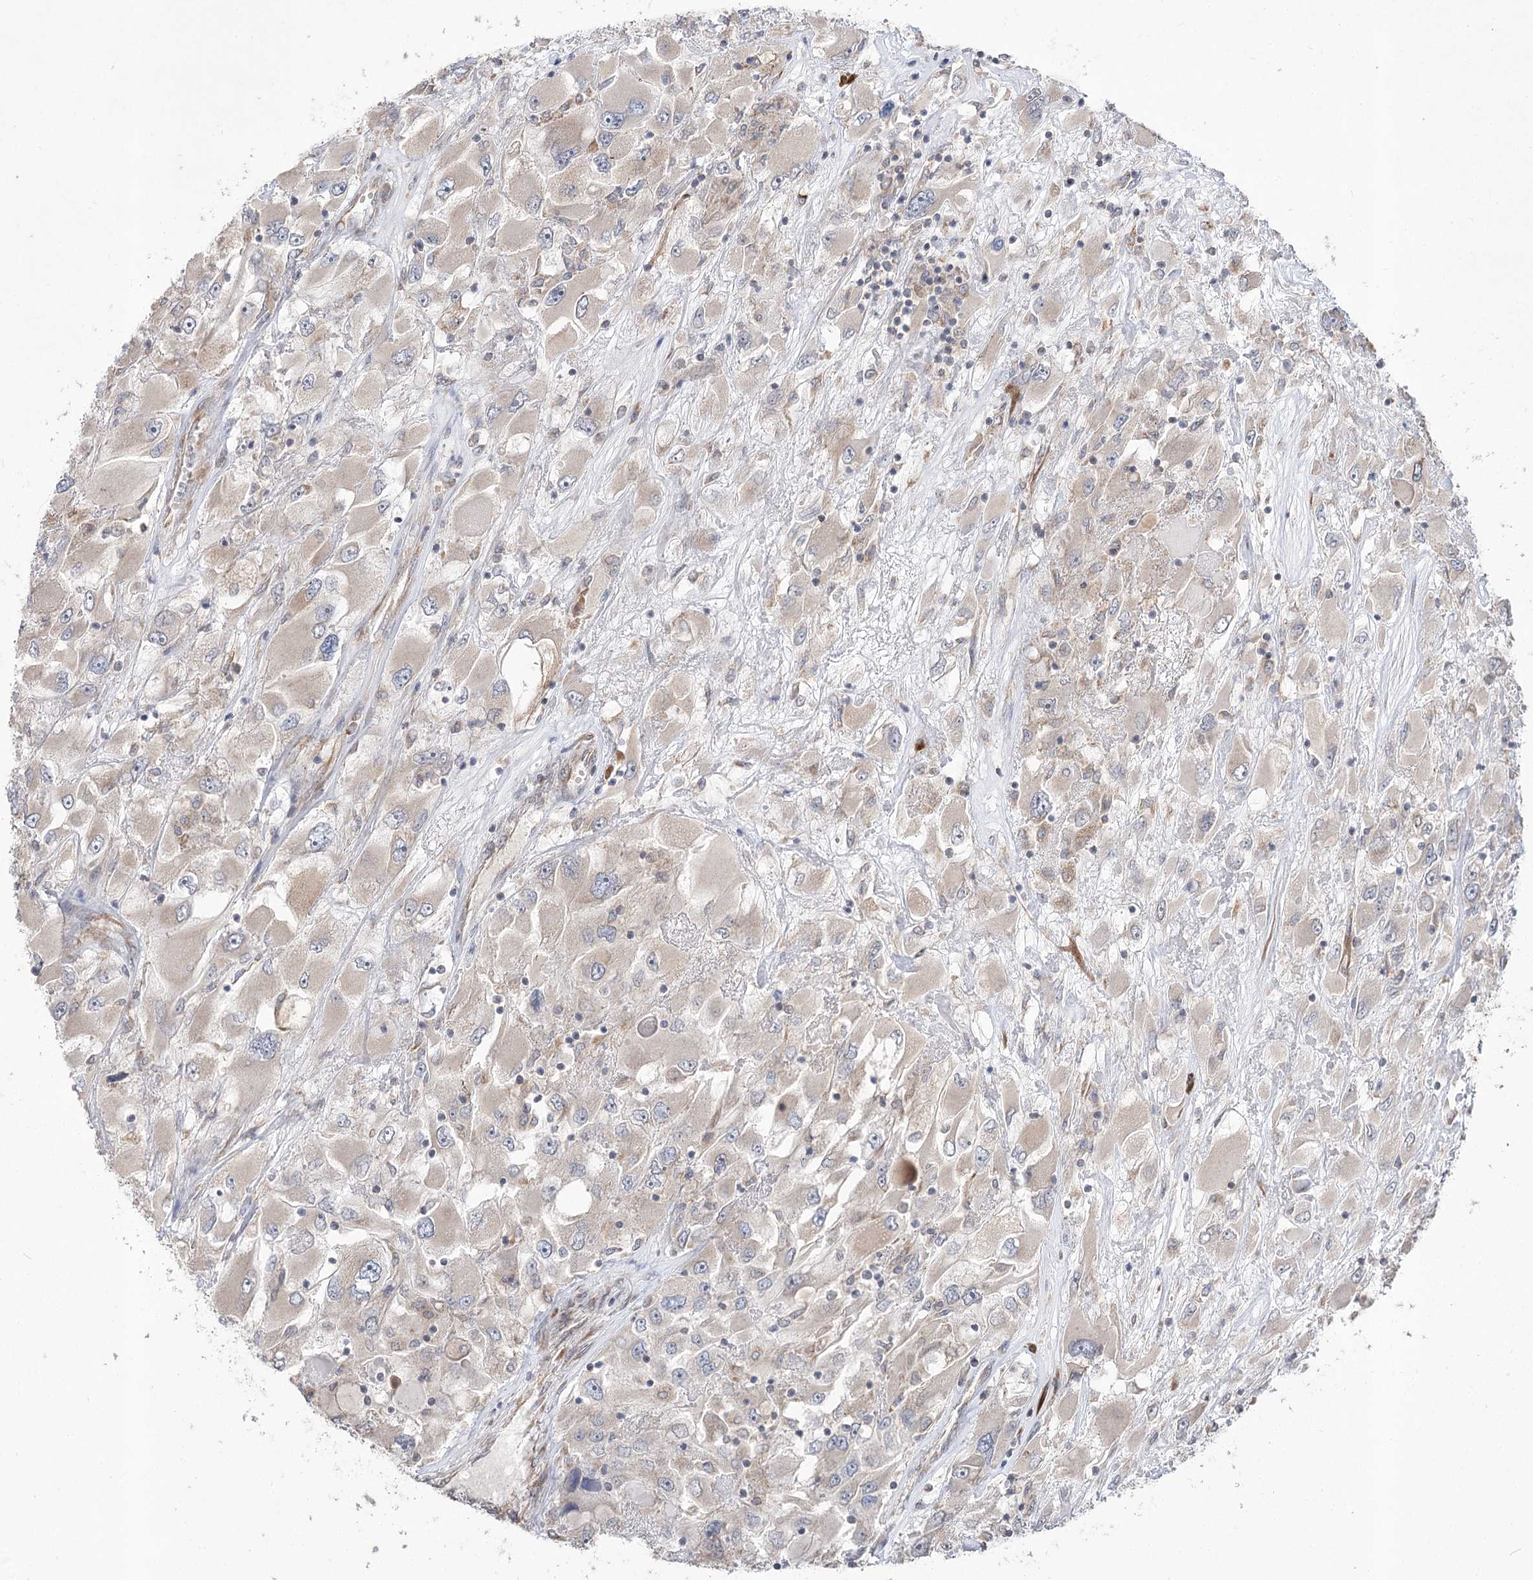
{"staining": {"intensity": "weak", "quantity": "<25%", "location": "cytoplasmic/membranous"}, "tissue": "renal cancer", "cell_type": "Tumor cells", "image_type": "cancer", "snomed": [{"axis": "morphology", "description": "Adenocarcinoma, NOS"}, {"axis": "topography", "description": "Kidney"}], "caption": "Renal cancer was stained to show a protein in brown. There is no significant positivity in tumor cells.", "gene": "STT3B", "patient": {"sex": "female", "age": 52}}